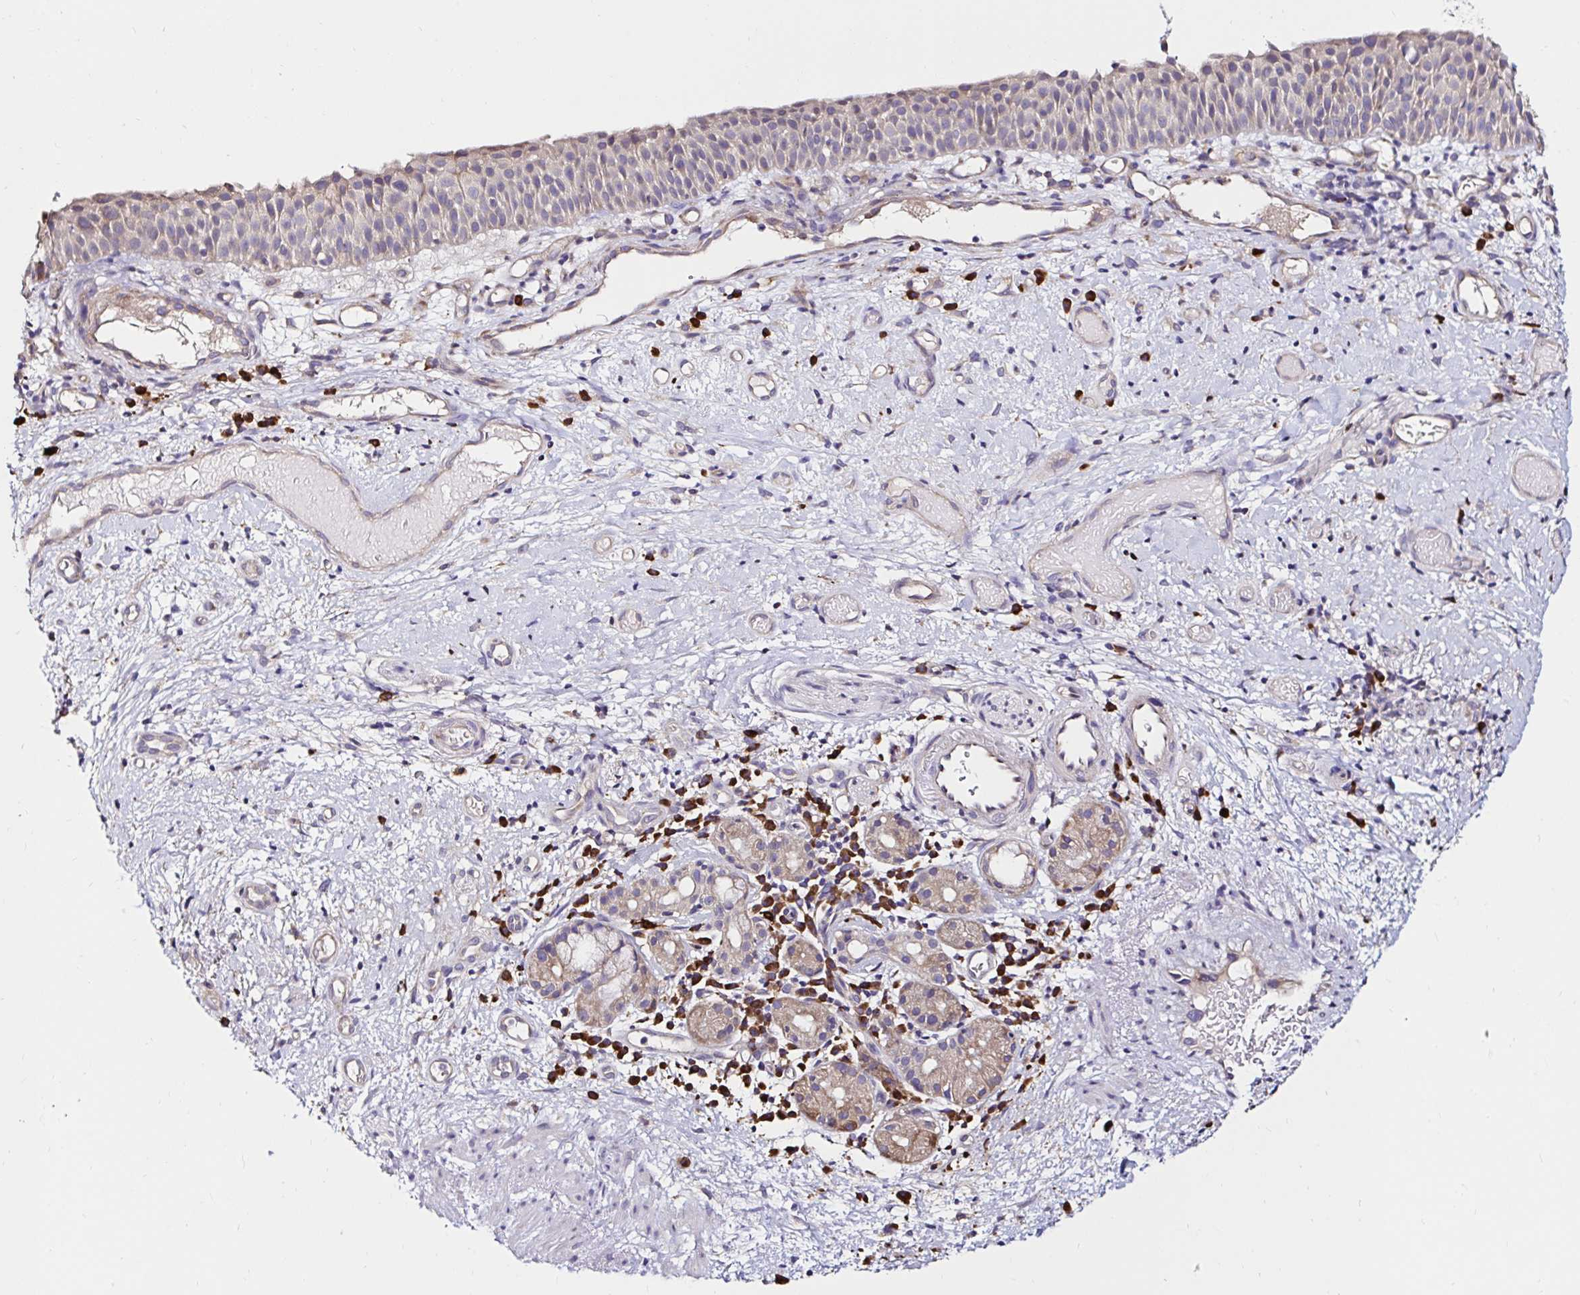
{"staining": {"intensity": "weak", "quantity": ">75%", "location": "cytoplasmic/membranous"}, "tissue": "nasopharynx", "cell_type": "Respiratory epithelial cells", "image_type": "normal", "snomed": [{"axis": "morphology", "description": "Normal tissue, NOS"}, {"axis": "morphology", "description": "Inflammation, NOS"}, {"axis": "topography", "description": "Nasopharynx"}], "caption": "High-magnification brightfield microscopy of normal nasopharynx stained with DAB (brown) and counterstained with hematoxylin (blue). respiratory epithelial cells exhibit weak cytoplasmic/membranous staining is present in about>75% of cells. Using DAB (3,3'-diaminobenzidine) (brown) and hematoxylin (blue) stains, captured at high magnification using brightfield microscopy.", "gene": "VSIG2", "patient": {"sex": "male", "age": 54}}